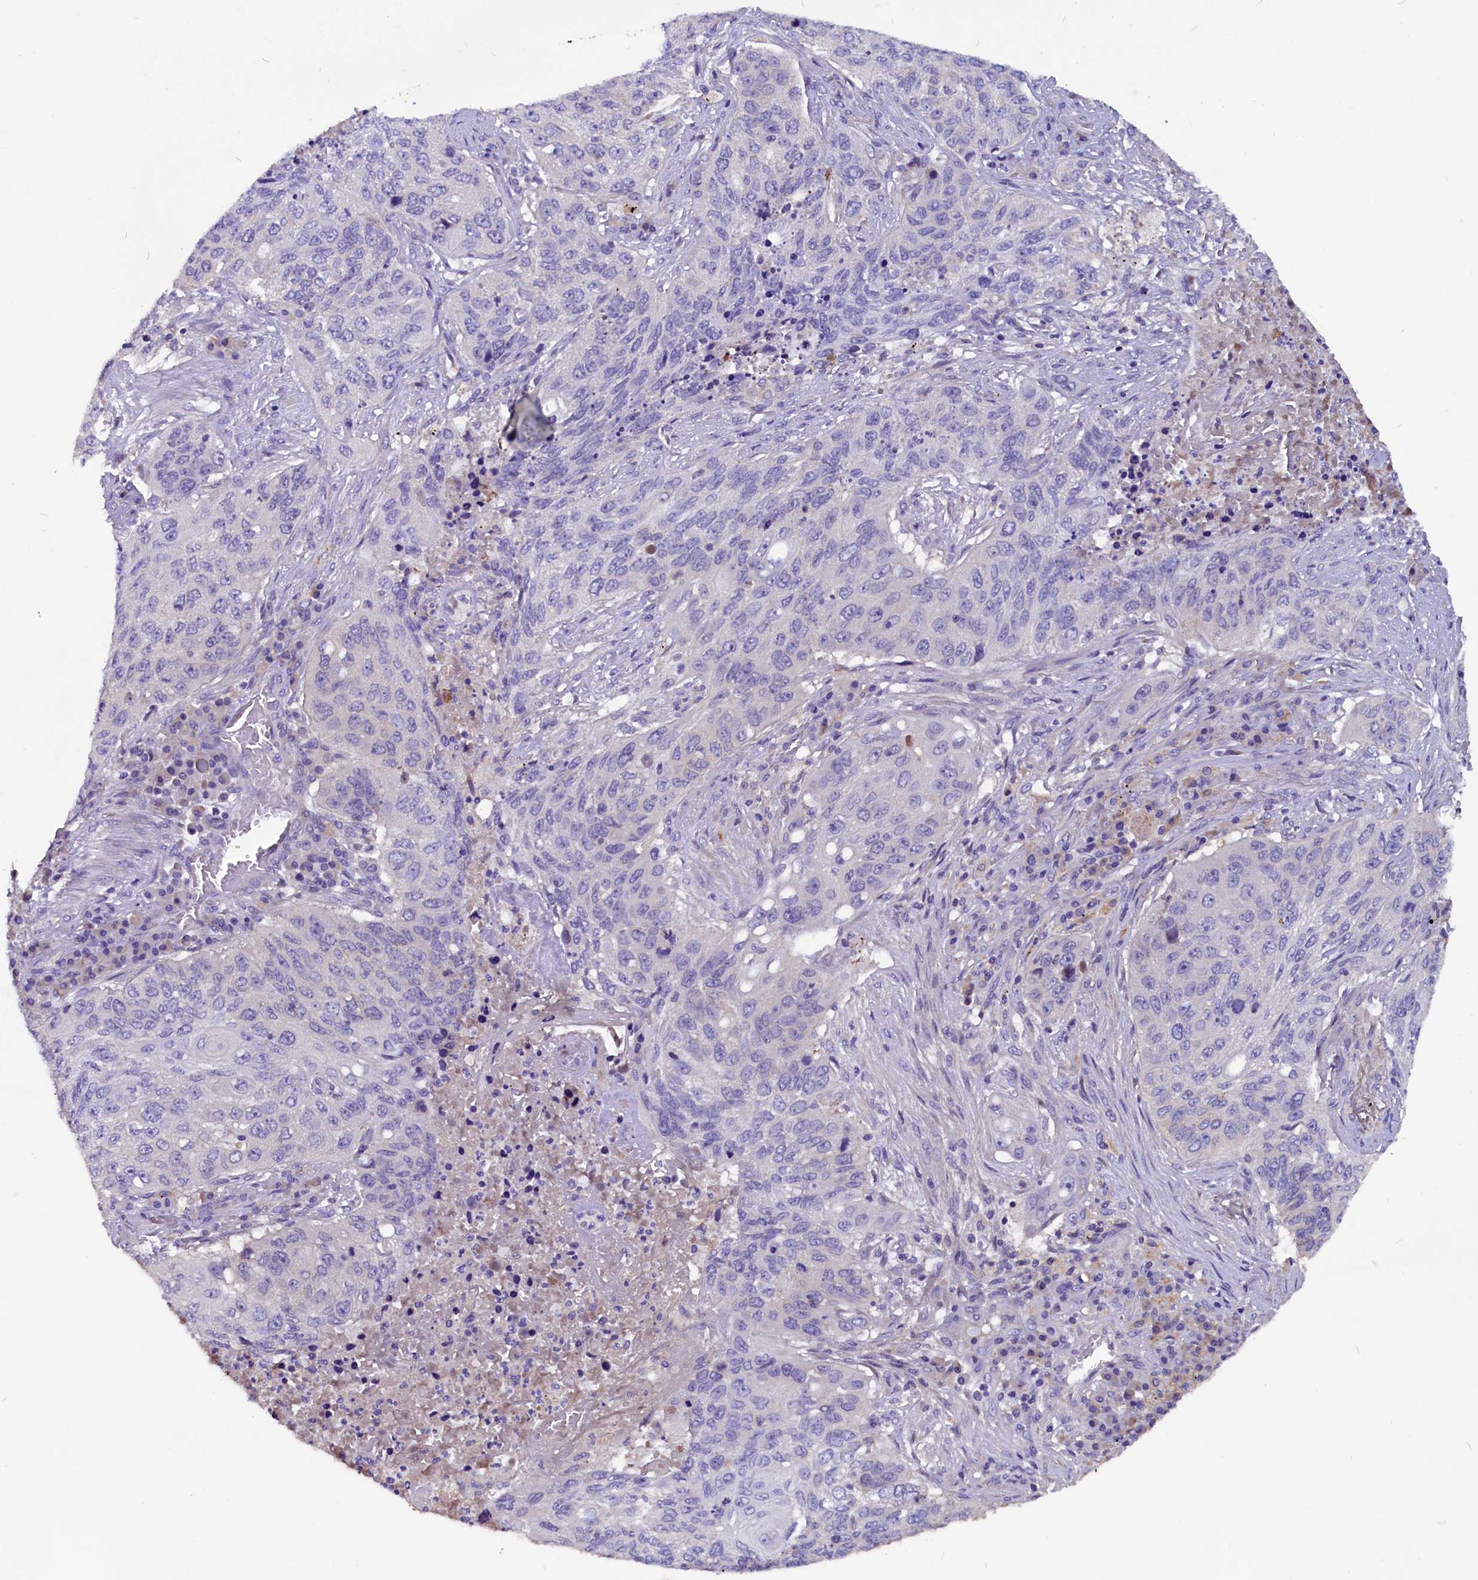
{"staining": {"intensity": "negative", "quantity": "none", "location": "none"}, "tissue": "lung cancer", "cell_type": "Tumor cells", "image_type": "cancer", "snomed": [{"axis": "morphology", "description": "Squamous cell carcinoma, NOS"}, {"axis": "topography", "description": "Lung"}], "caption": "This is an IHC histopathology image of lung squamous cell carcinoma. There is no staining in tumor cells.", "gene": "CCBE1", "patient": {"sex": "female", "age": 63}}